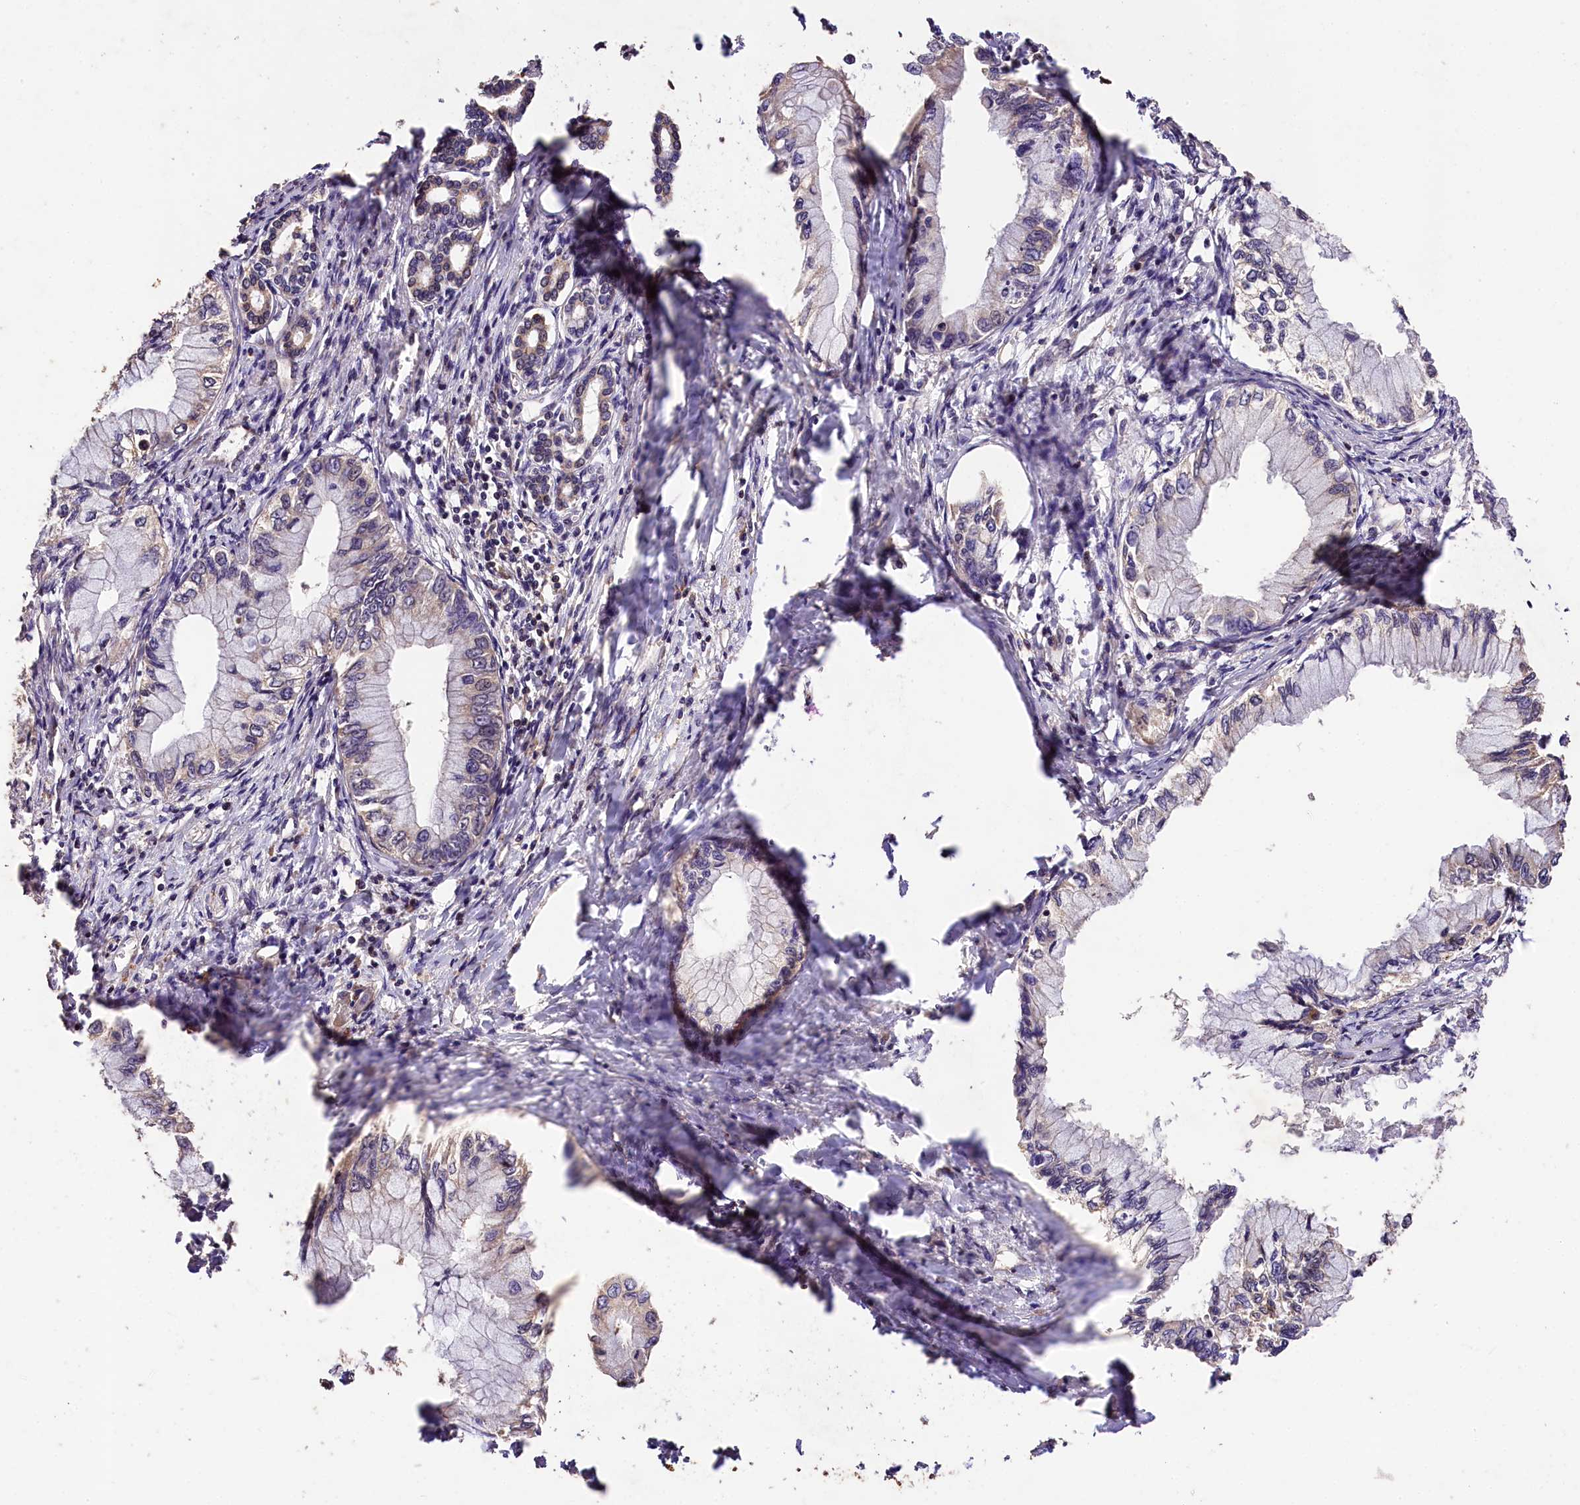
{"staining": {"intensity": "negative", "quantity": "none", "location": "none"}, "tissue": "pancreatic cancer", "cell_type": "Tumor cells", "image_type": "cancer", "snomed": [{"axis": "morphology", "description": "Adenocarcinoma, NOS"}, {"axis": "topography", "description": "Pancreas"}], "caption": "A high-resolution image shows immunohistochemistry (IHC) staining of pancreatic cancer, which shows no significant staining in tumor cells.", "gene": "KPTN", "patient": {"sex": "male", "age": 48}}